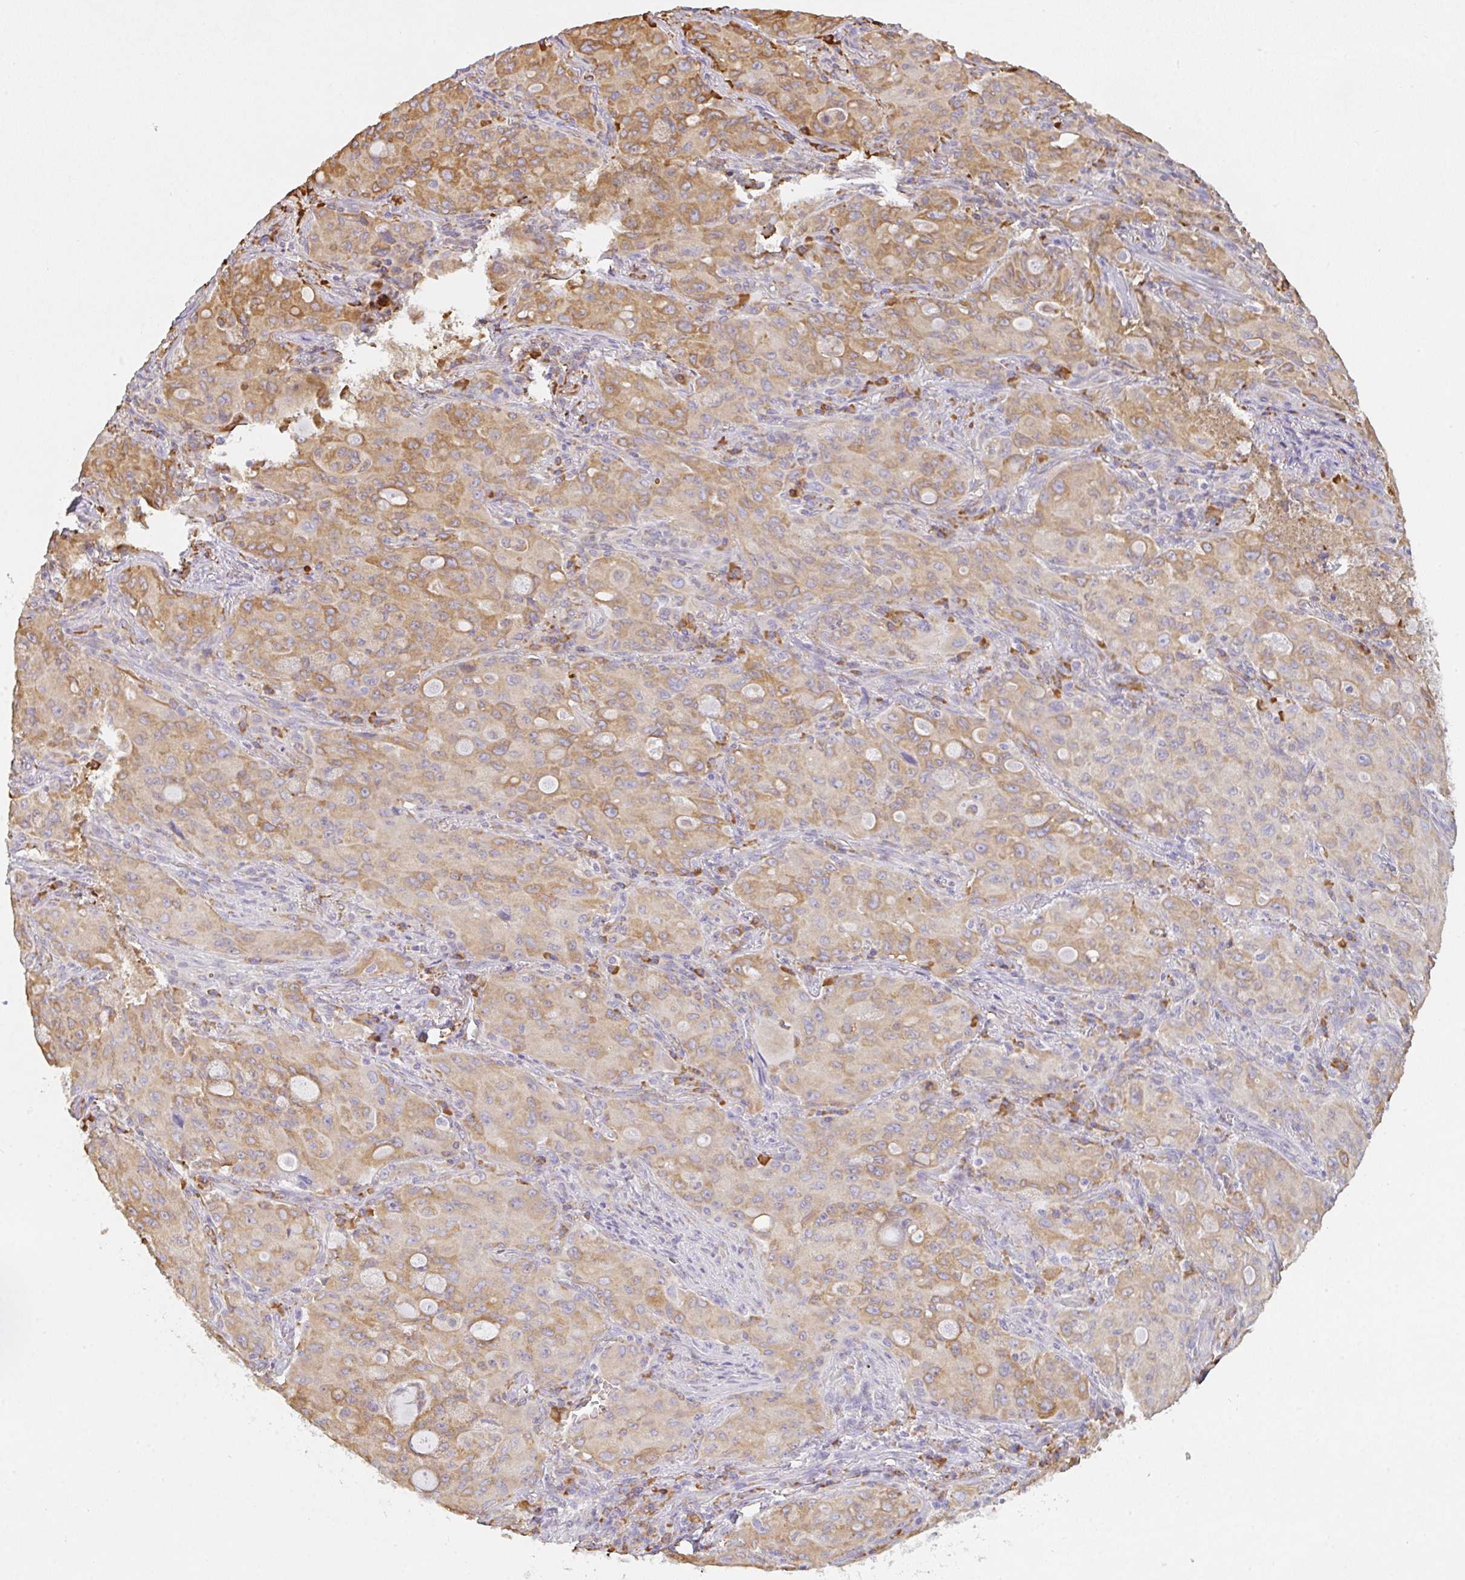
{"staining": {"intensity": "moderate", "quantity": ">75%", "location": "cytoplasmic/membranous"}, "tissue": "lung cancer", "cell_type": "Tumor cells", "image_type": "cancer", "snomed": [{"axis": "morphology", "description": "Adenocarcinoma, NOS"}, {"axis": "topography", "description": "Lung"}], "caption": "A medium amount of moderate cytoplasmic/membranous positivity is seen in approximately >75% of tumor cells in adenocarcinoma (lung) tissue. The staining was performed using DAB (3,3'-diaminobenzidine), with brown indicating positive protein expression. Nuclei are stained blue with hematoxylin.", "gene": "DOK4", "patient": {"sex": "female", "age": 44}}